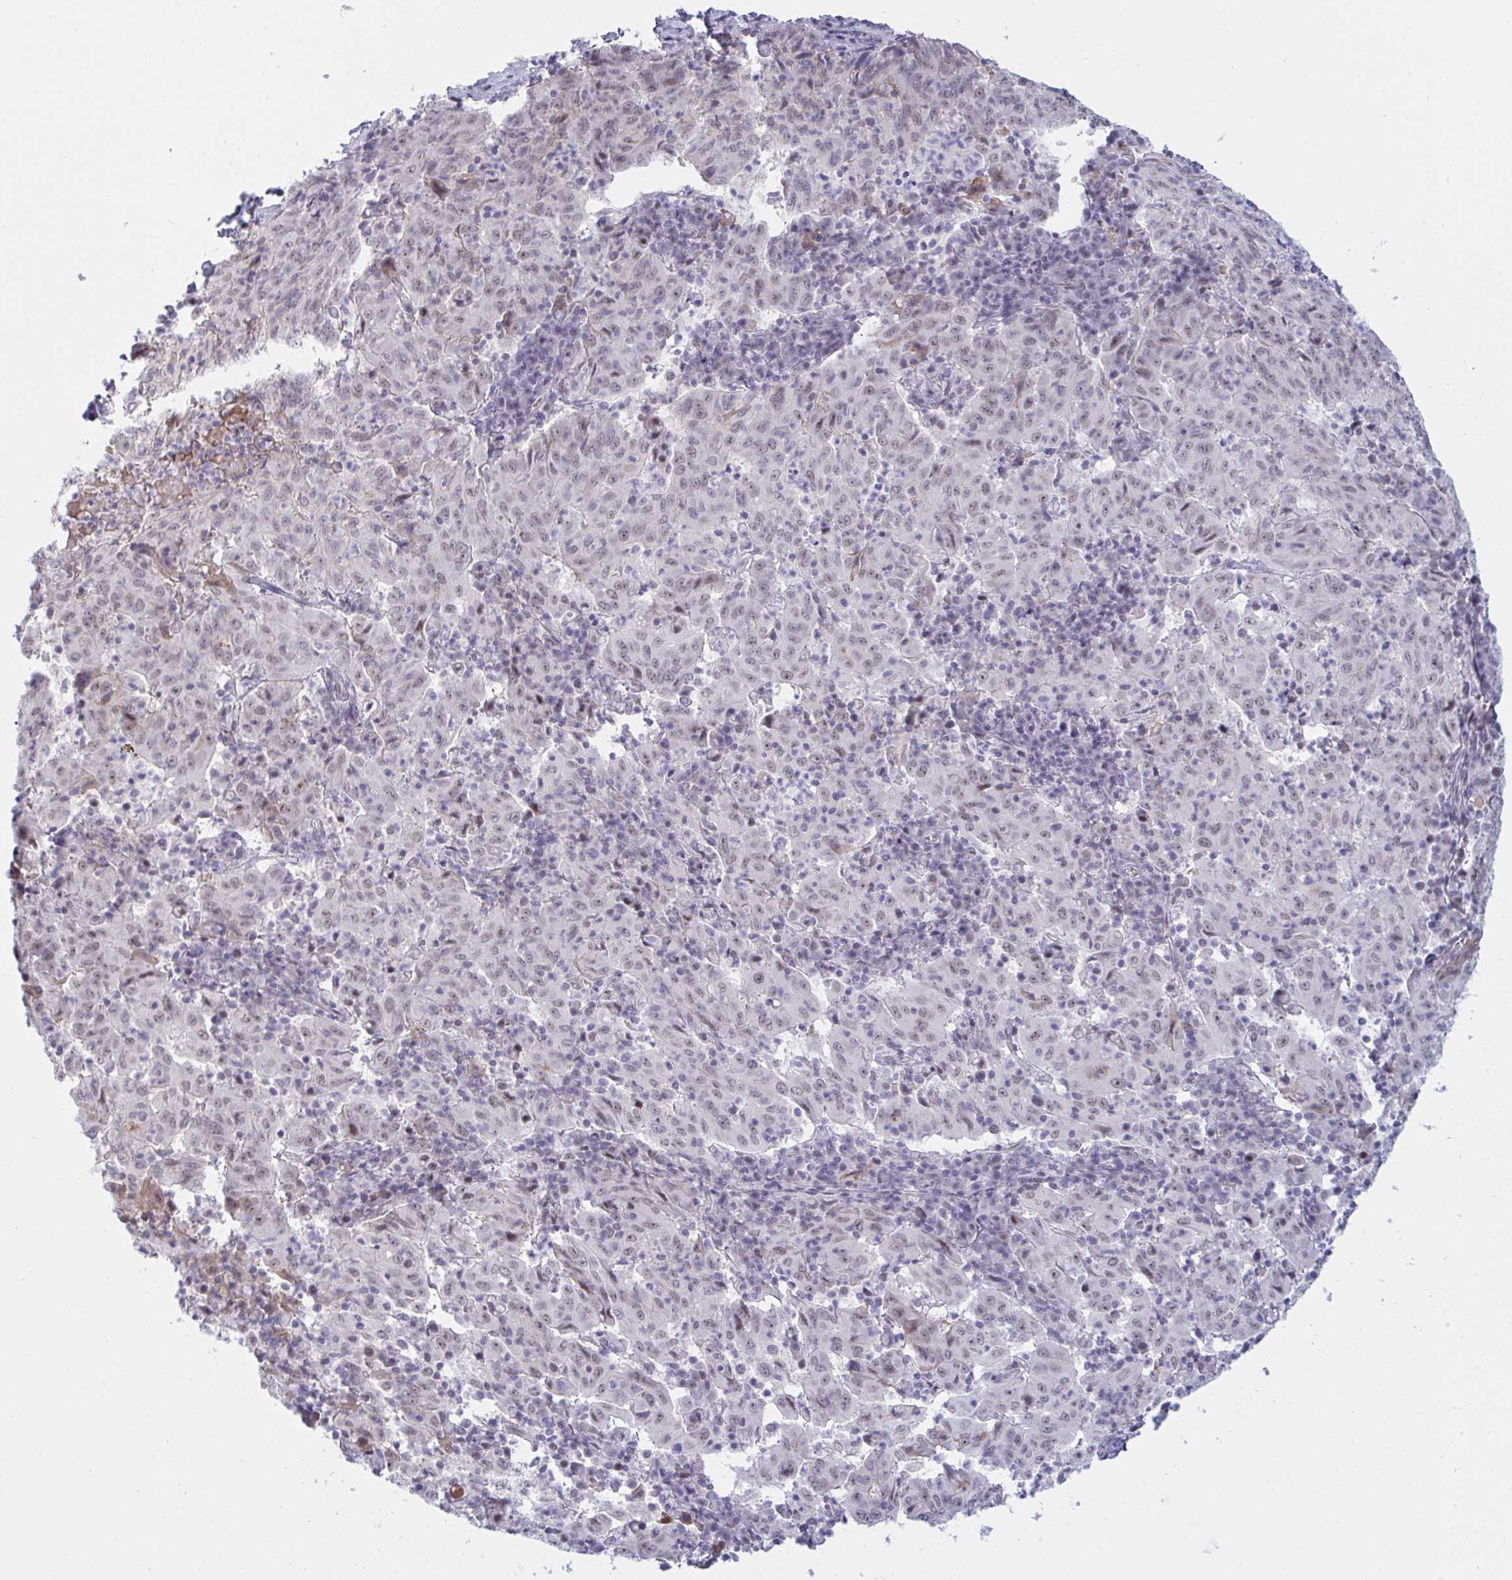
{"staining": {"intensity": "weak", "quantity": ">75%", "location": "nuclear"}, "tissue": "pancreatic cancer", "cell_type": "Tumor cells", "image_type": "cancer", "snomed": [{"axis": "morphology", "description": "Adenocarcinoma, NOS"}, {"axis": "topography", "description": "Pancreas"}], "caption": "IHC of pancreatic adenocarcinoma displays low levels of weak nuclear expression in approximately >75% of tumor cells.", "gene": "DSCAML1", "patient": {"sex": "male", "age": 63}}